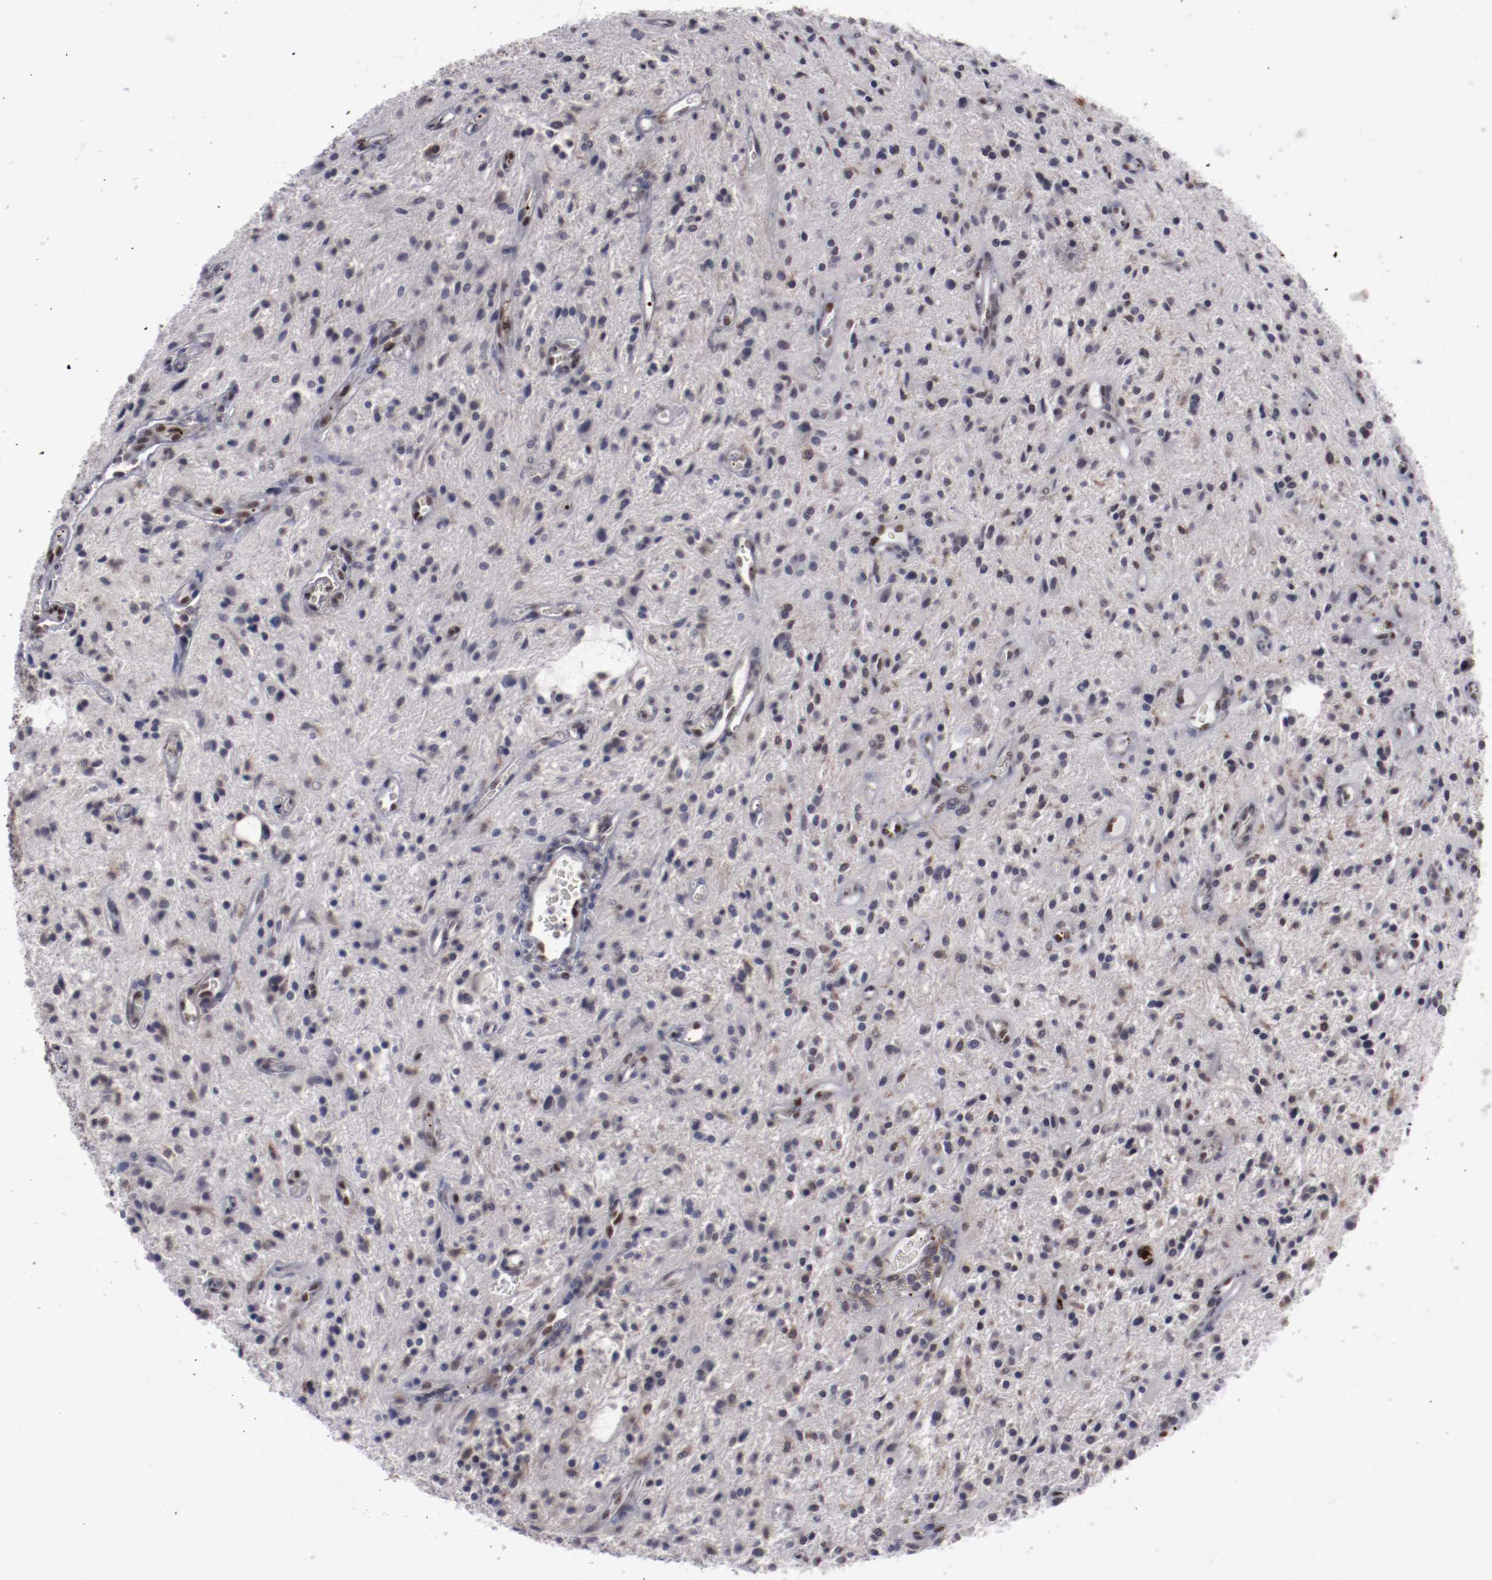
{"staining": {"intensity": "weak", "quantity": "<25%", "location": "nuclear"}, "tissue": "glioma", "cell_type": "Tumor cells", "image_type": "cancer", "snomed": [{"axis": "morphology", "description": "Glioma, malignant, NOS"}, {"axis": "topography", "description": "Cerebellum"}], "caption": "Immunohistochemistry photomicrograph of human glioma stained for a protein (brown), which displays no positivity in tumor cells.", "gene": "LEF1", "patient": {"sex": "female", "age": 10}}